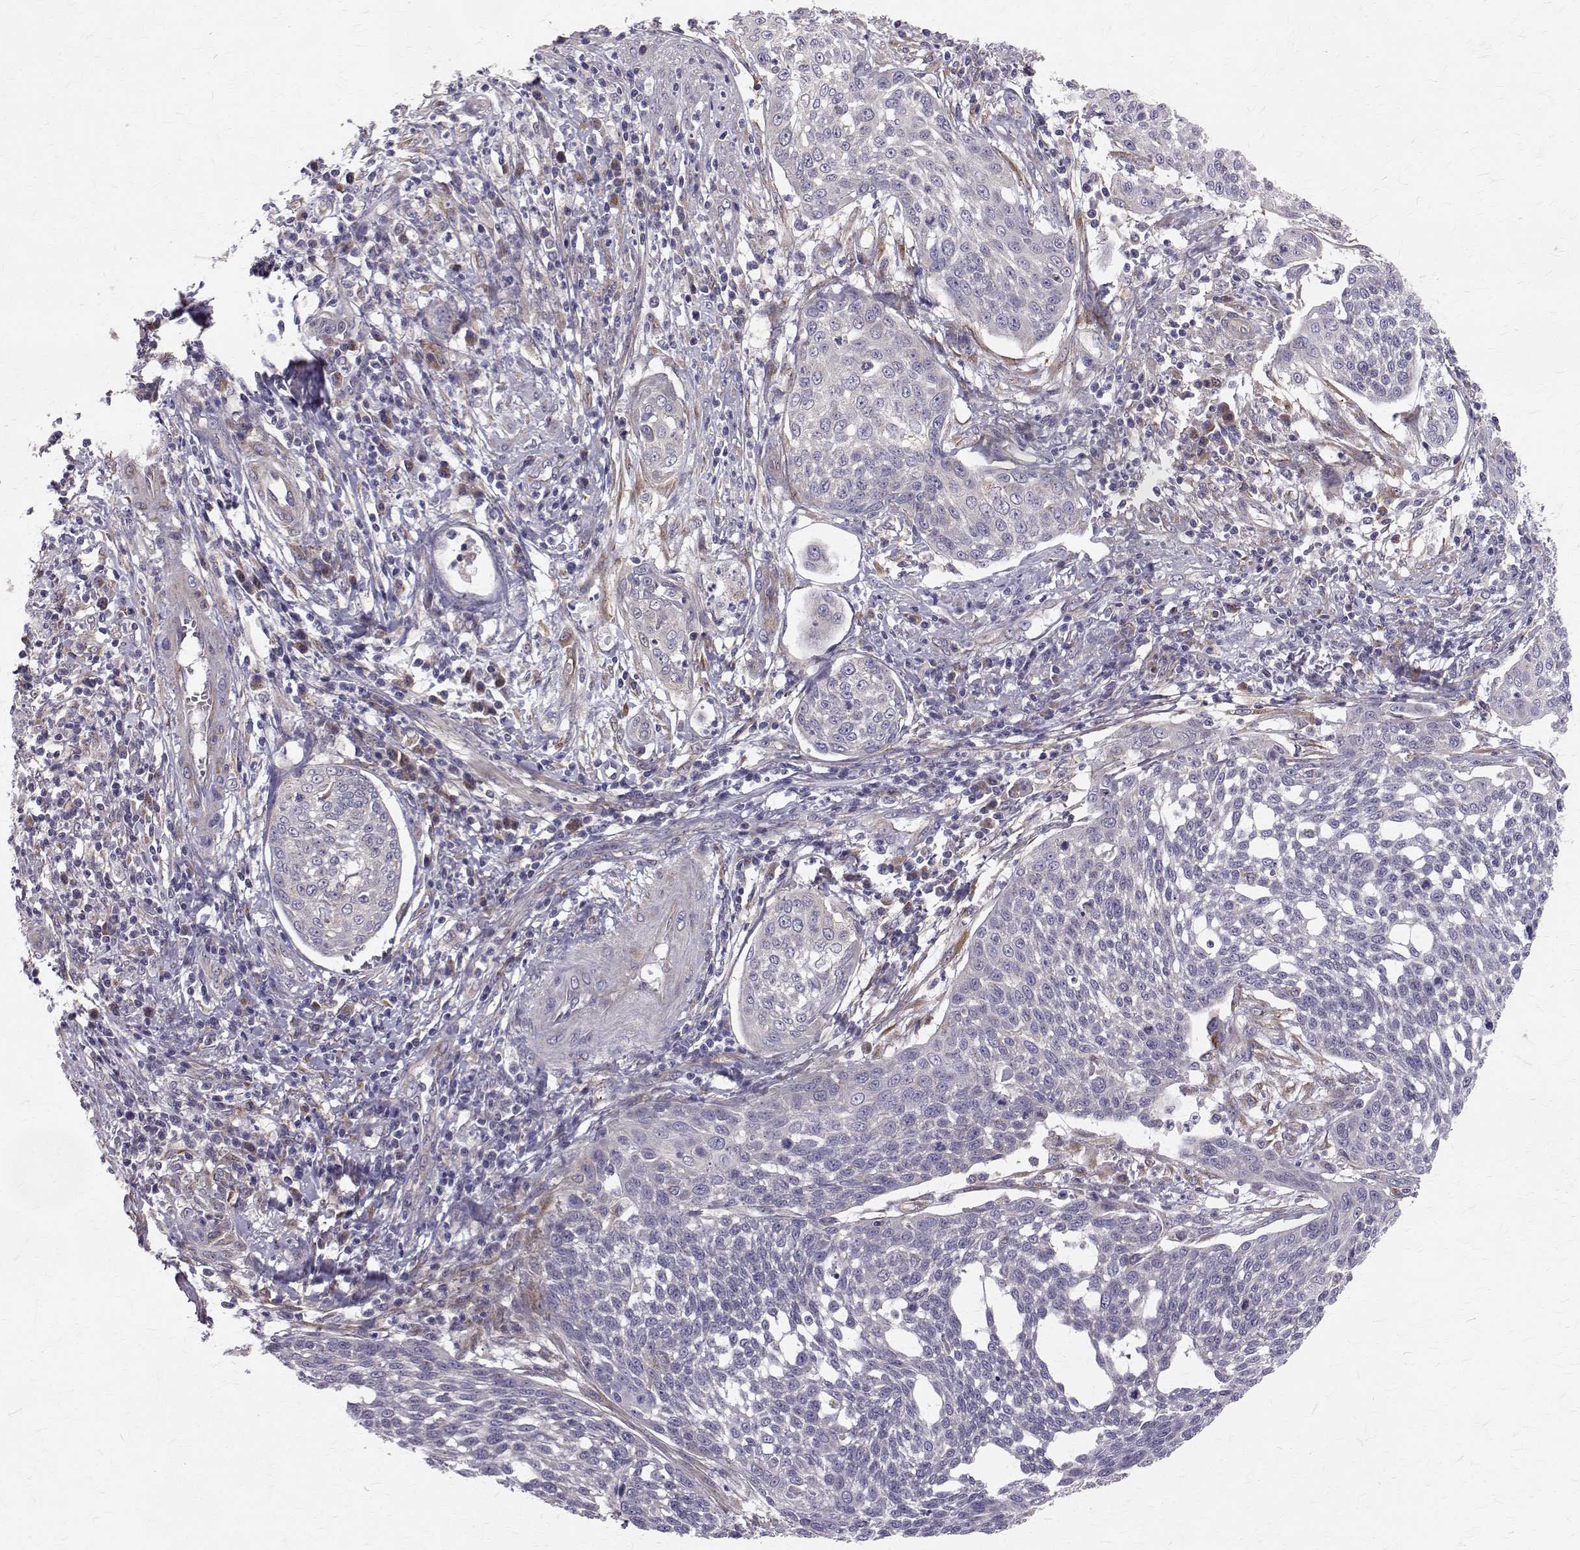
{"staining": {"intensity": "negative", "quantity": "none", "location": "none"}, "tissue": "cervical cancer", "cell_type": "Tumor cells", "image_type": "cancer", "snomed": [{"axis": "morphology", "description": "Squamous cell carcinoma, NOS"}, {"axis": "topography", "description": "Cervix"}], "caption": "Tumor cells are negative for brown protein staining in cervical squamous cell carcinoma.", "gene": "ARFGAP1", "patient": {"sex": "female", "age": 34}}